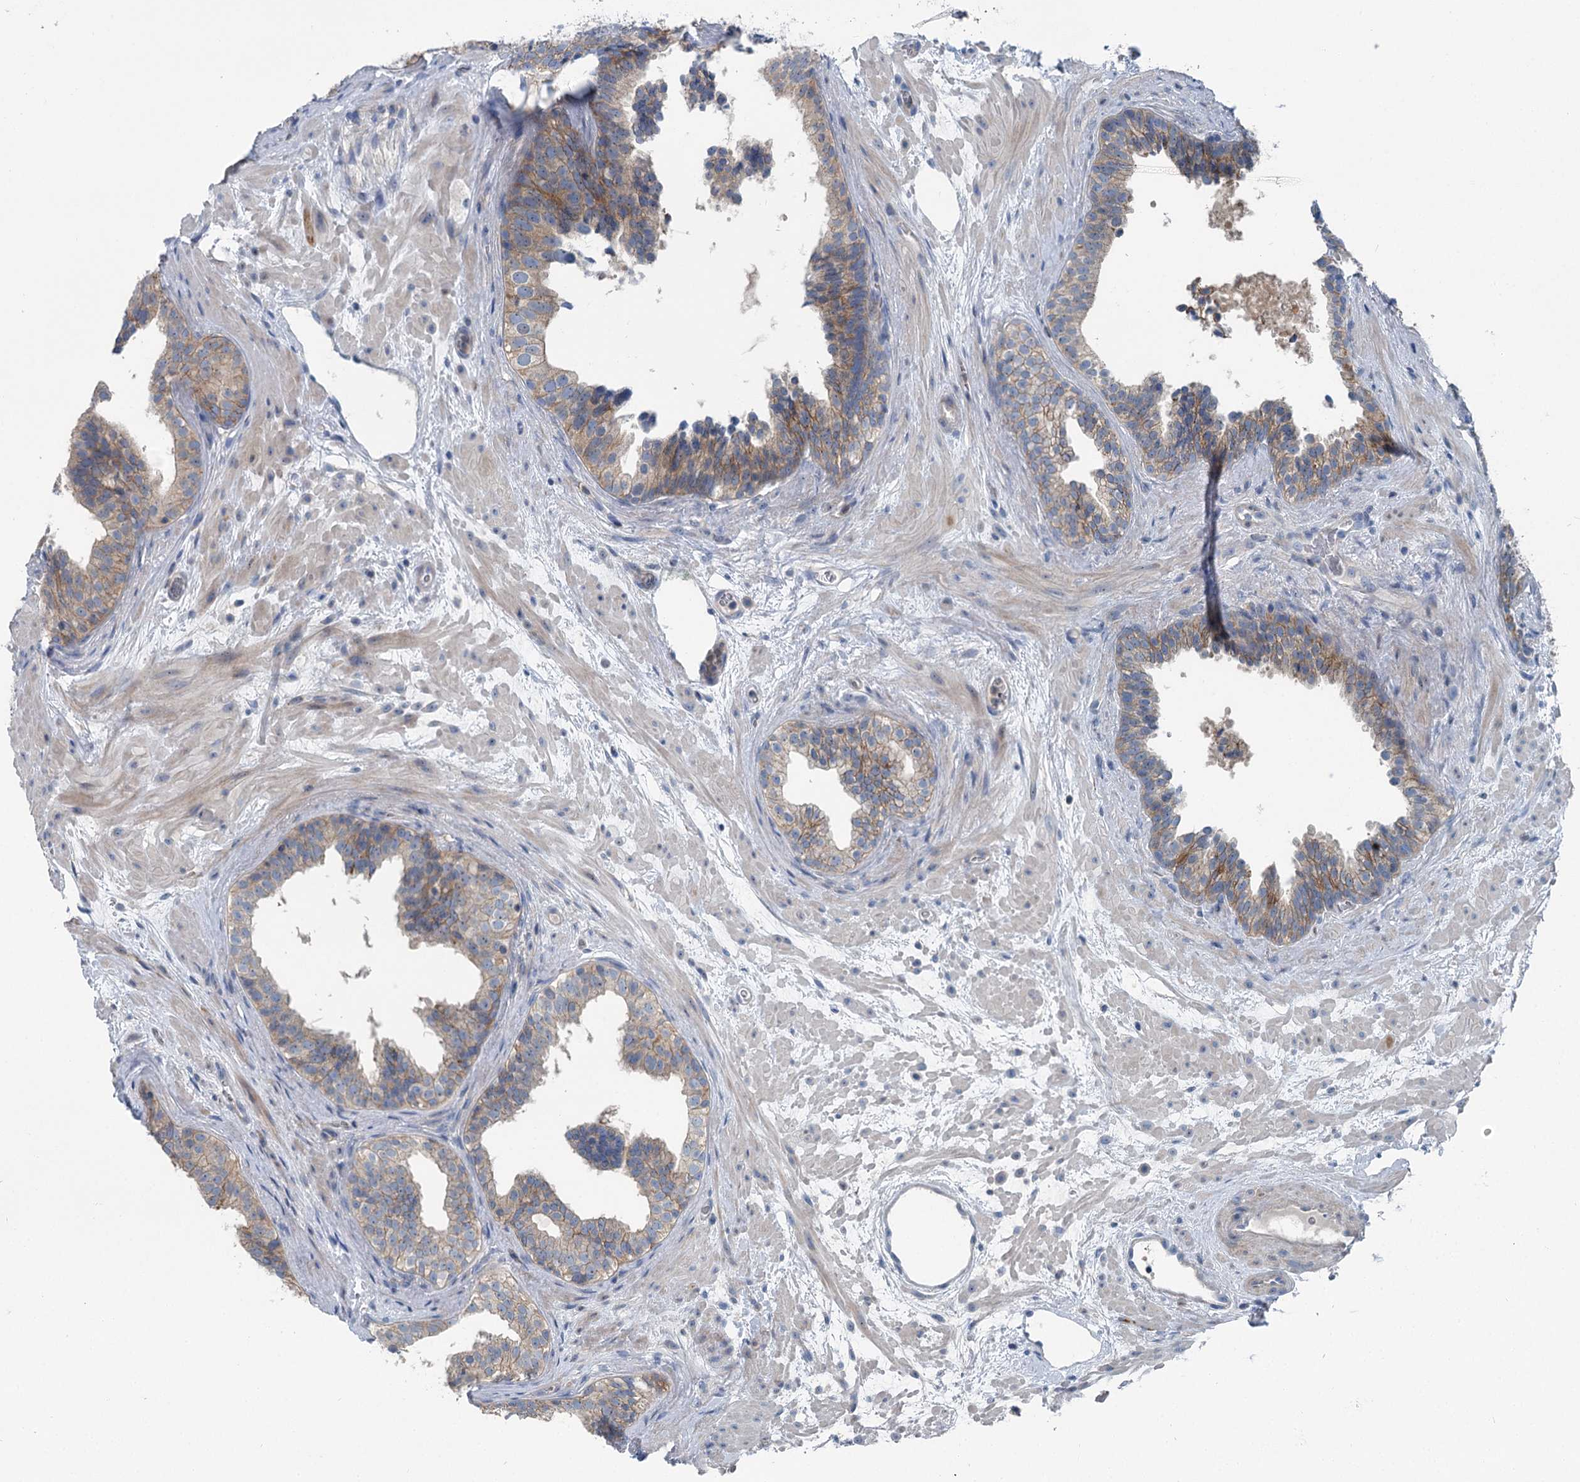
{"staining": {"intensity": "moderate", "quantity": ">75%", "location": "cytoplasmic/membranous"}, "tissue": "prostate cancer", "cell_type": "Tumor cells", "image_type": "cancer", "snomed": [{"axis": "morphology", "description": "Adenocarcinoma, High grade"}, {"axis": "topography", "description": "Prostate"}], "caption": "Prostate adenocarcinoma (high-grade) stained for a protein shows moderate cytoplasmic/membranous positivity in tumor cells.", "gene": "MARK2", "patient": {"sex": "male", "age": 59}}